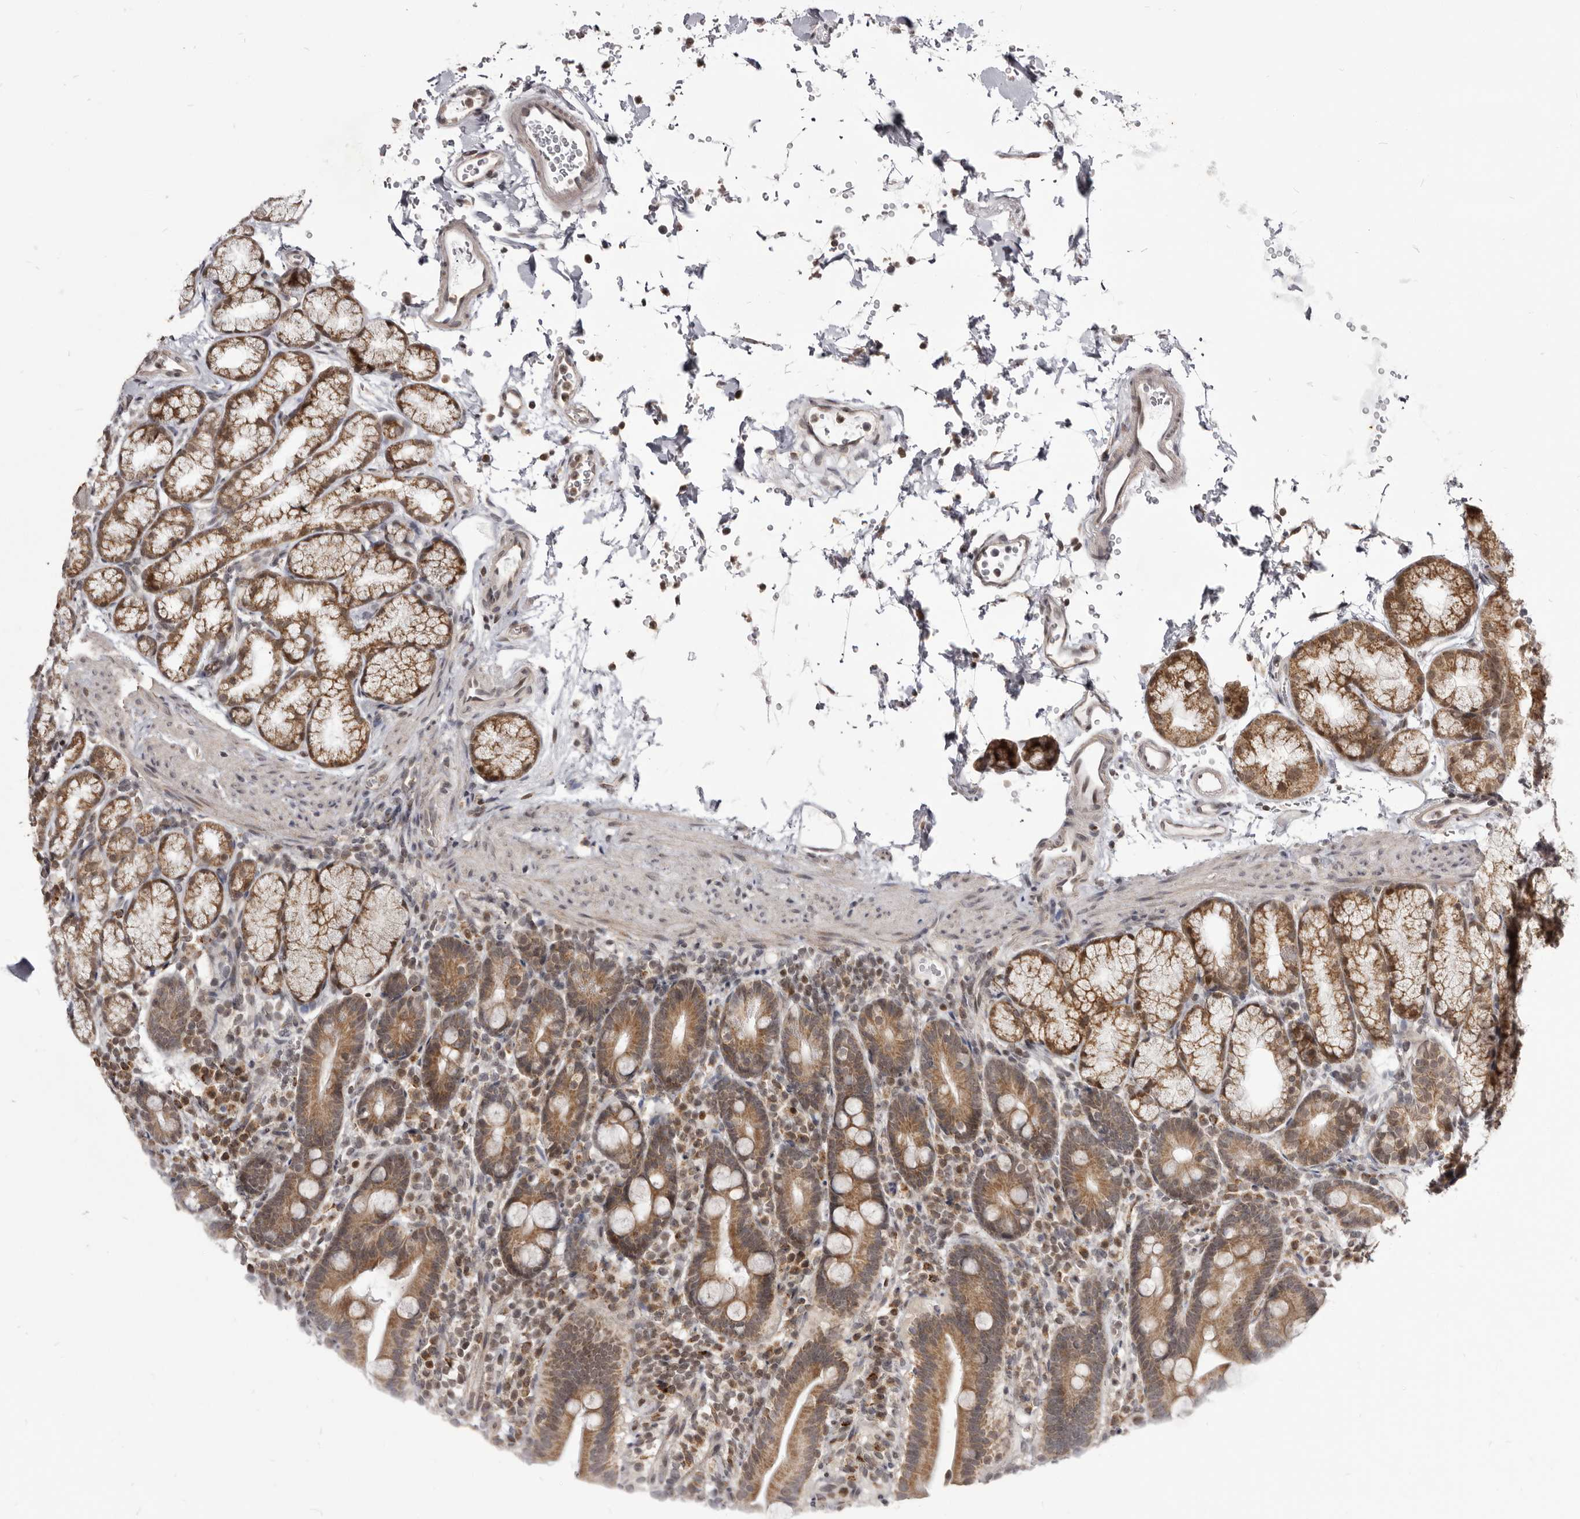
{"staining": {"intensity": "moderate", "quantity": ">75%", "location": "cytoplasmic/membranous"}, "tissue": "duodenum", "cell_type": "Glandular cells", "image_type": "normal", "snomed": [{"axis": "morphology", "description": "Normal tissue, NOS"}, {"axis": "topography", "description": "Duodenum"}], "caption": "Immunohistochemical staining of normal duodenum demonstrates medium levels of moderate cytoplasmic/membranous expression in about >75% of glandular cells.", "gene": "THUMPD1", "patient": {"sex": "male", "age": 54}}